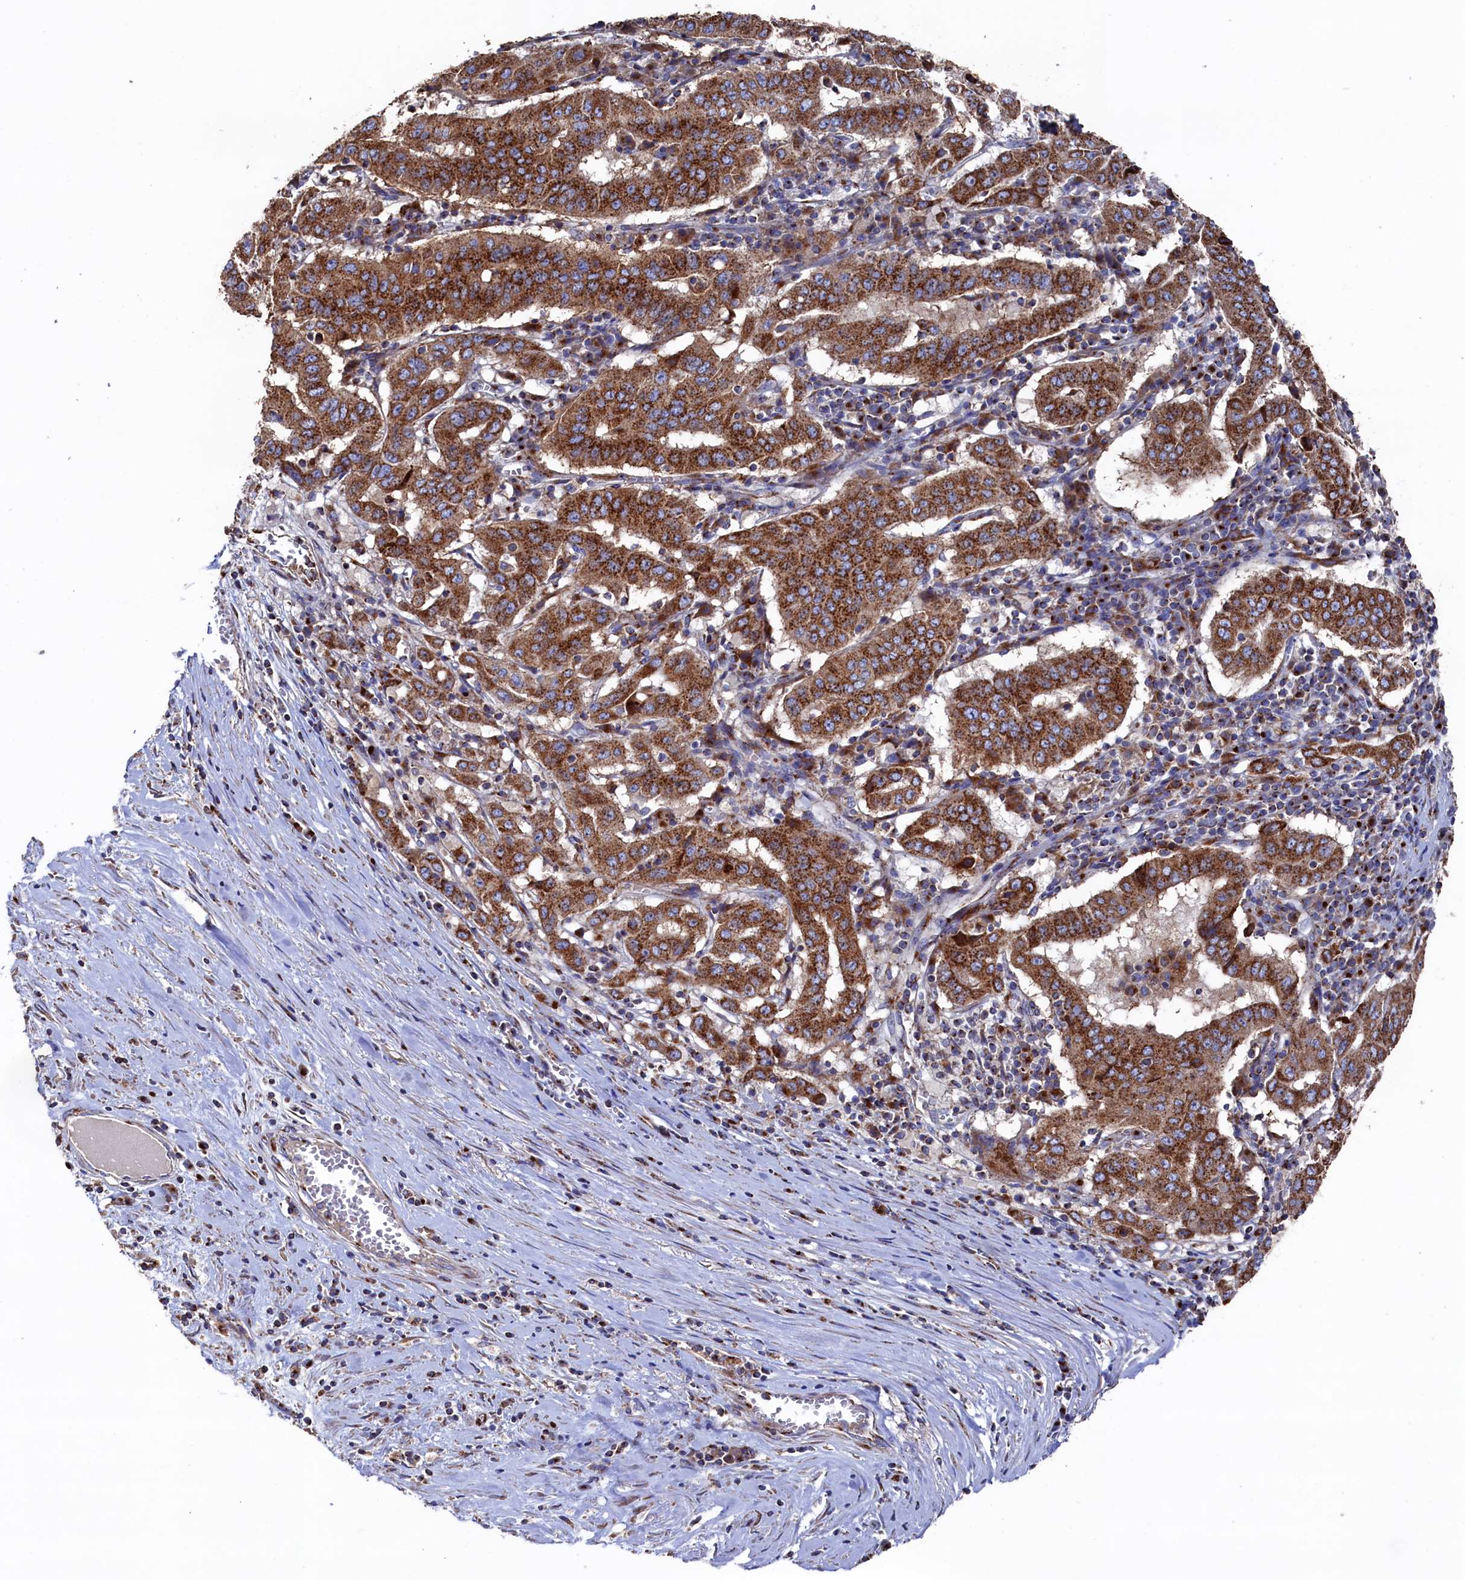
{"staining": {"intensity": "strong", "quantity": ">75%", "location": "cytoplasmic/membranous"}, "tissue": "pancreatic cancer", "cell_type": "Tumor cells", "image_type": "cancer", "snomed": [{"axis": "morphology", "description": "Adenocarcinoma, NOS"}, {"axis": "topography", "description": "Pancreas"}], "caption": "This is an image of IHC staining of adenocarcinoma (pancreatic), which shows strong positivity in the cytoplasmic/membranous of tumor cells.", "gene": "PRRC1", "patient": {"sex": "male", "age": 63}}